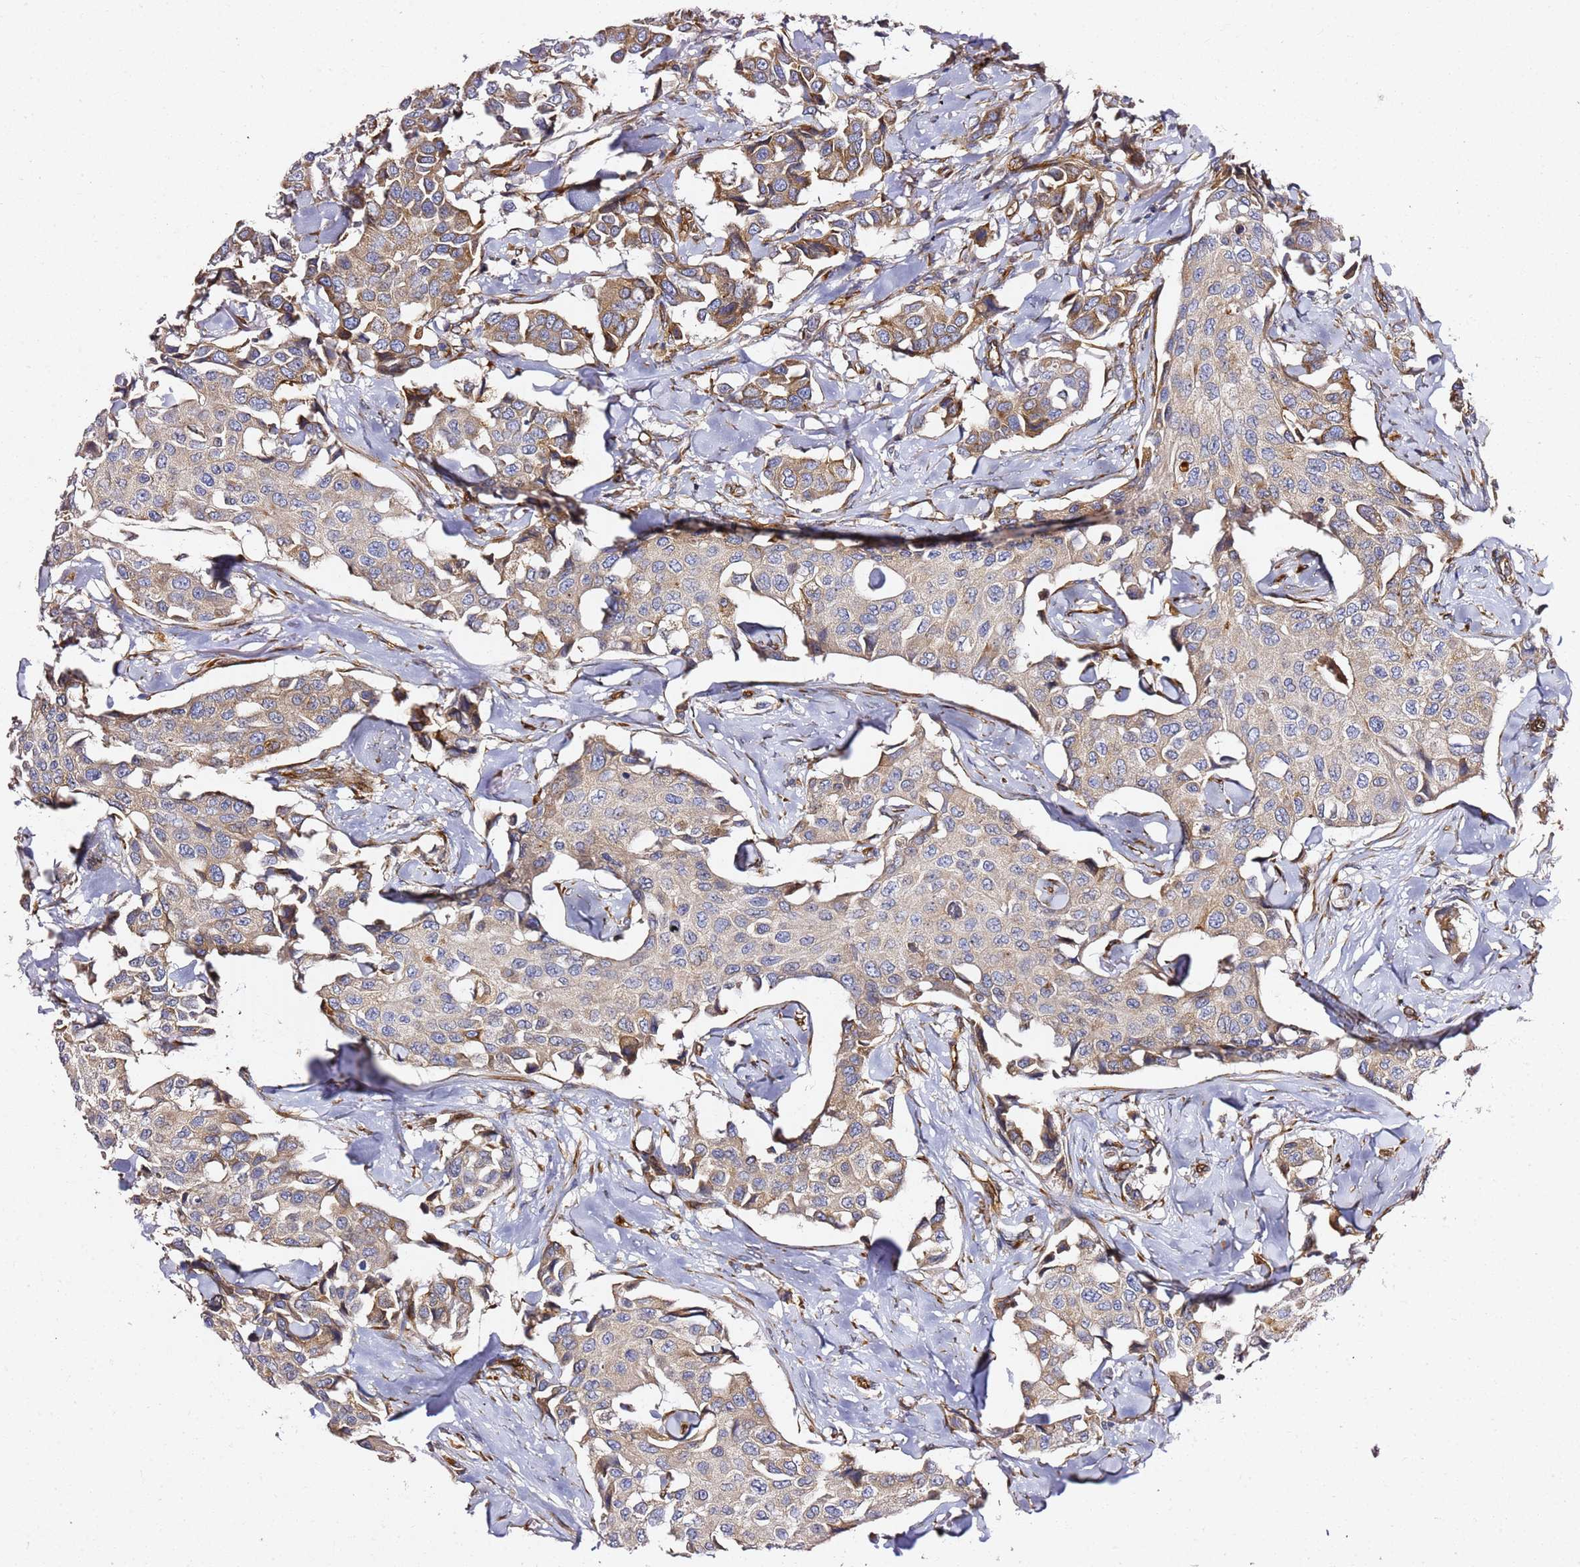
{"staining": {"intensity": "weak", "quantity": ">75%", "location": "cytoplasmic/membranous"}, "tissue": "breast cancer", "cell_type": "Tumor cells", "image_type": "cancer", "snomed": [{"axis": "morphology", "description": "Duct carcinoma"}, {"axis": "topography", "description": "Breast"}], "caption": "There is low levels of weak cytoplasmic/membranous expression in tumor cells of breast cancer (intraductal carcinoma), as demonstrated by immunohistochemical staining (brown color).", "gene": "KIF7", "patient": {"sex": "female", "age": 80}}